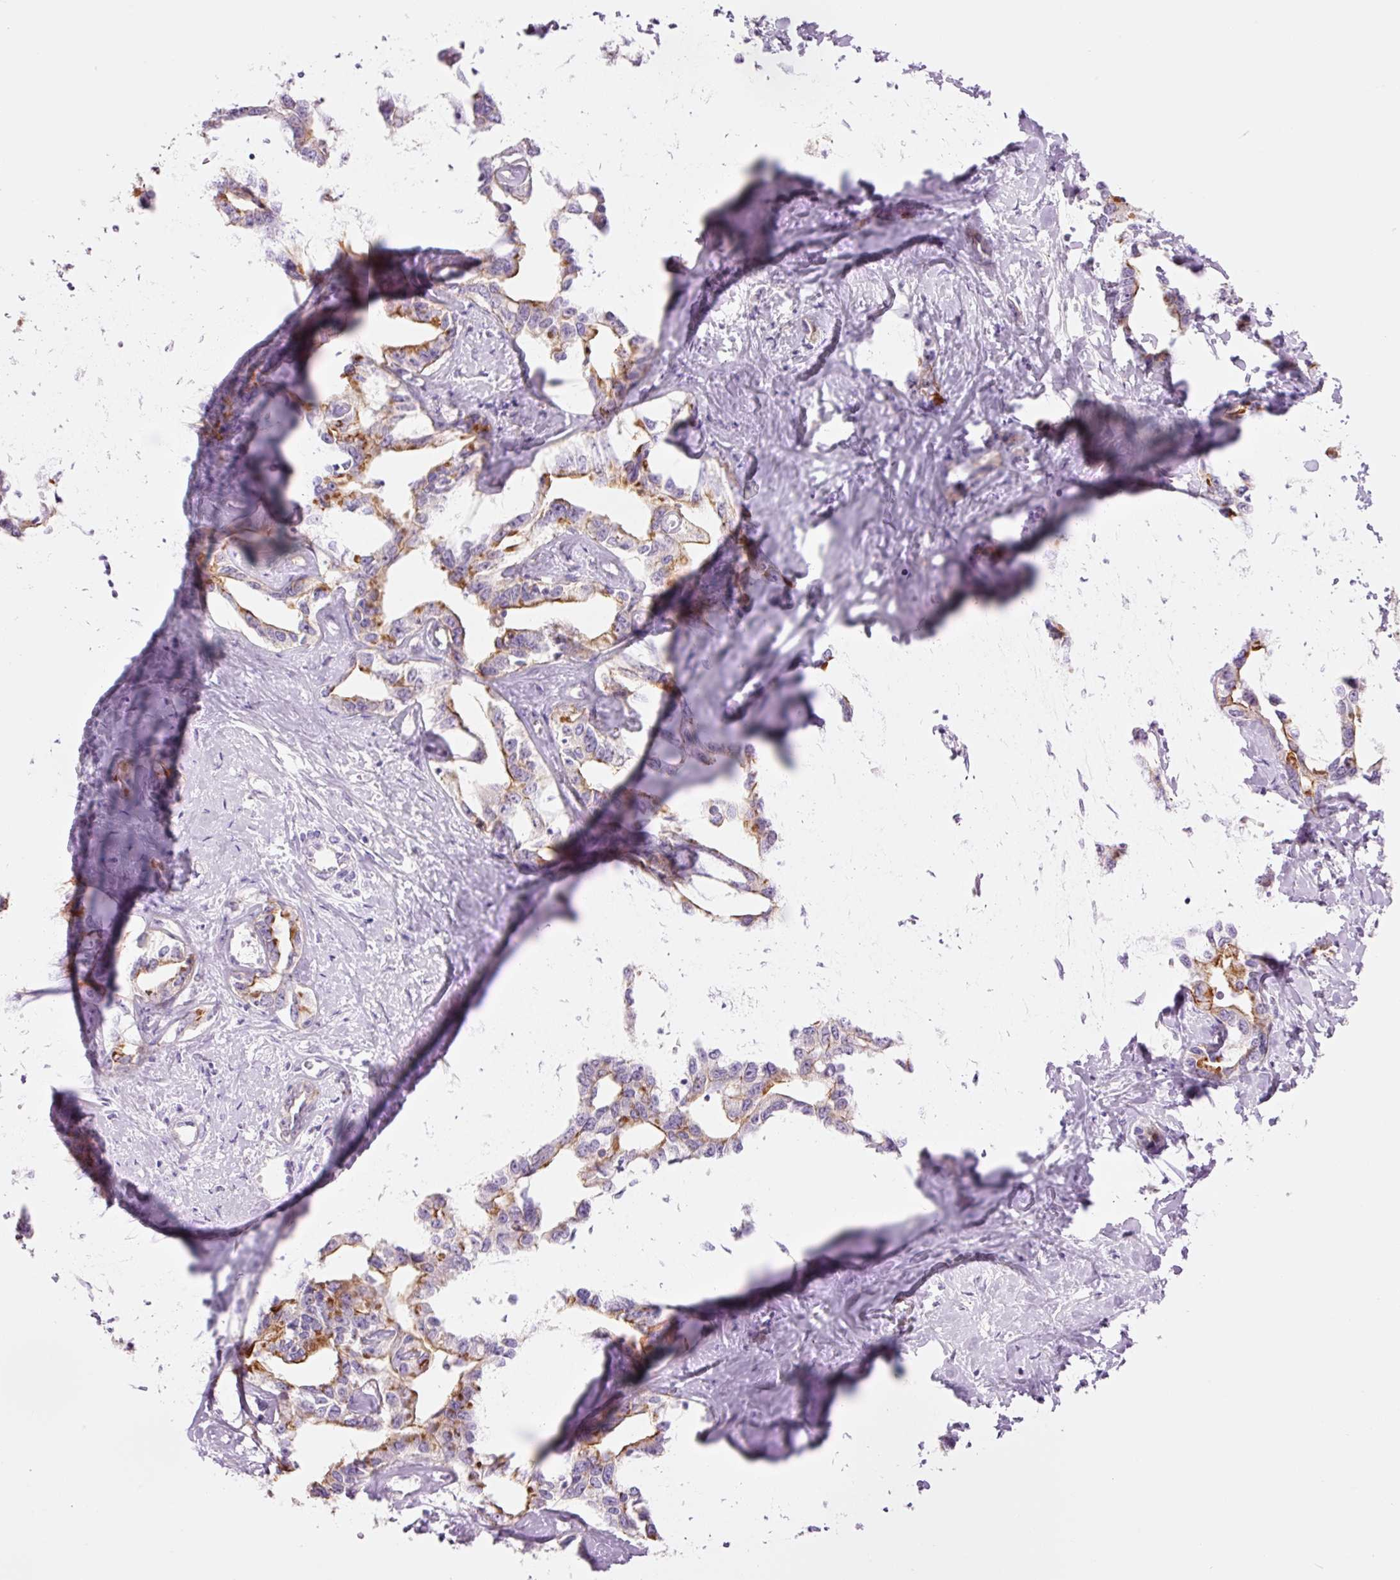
{"staining": {"intensity": "moderate", "quantity": "25%-75%", "location": "cytoplasmic/membranous"}, "tissue": "liver cancer", "cell_type": "Tumor cells", "image_type": "cancer", "snomed": [{"axis": "morphology", "description": "Cholangiocarcinoma"}, {"axis": "topography", "description": "Liver"}], "caption": "The micrograph shows a brown stain indicating the presence of a protein in the cytoplasmic/membranous of tumor cells in liver cancer (cholangiocarcinoma).", "gene": "HSPA4L", "patient": {"sex": "male", "age": 59}}